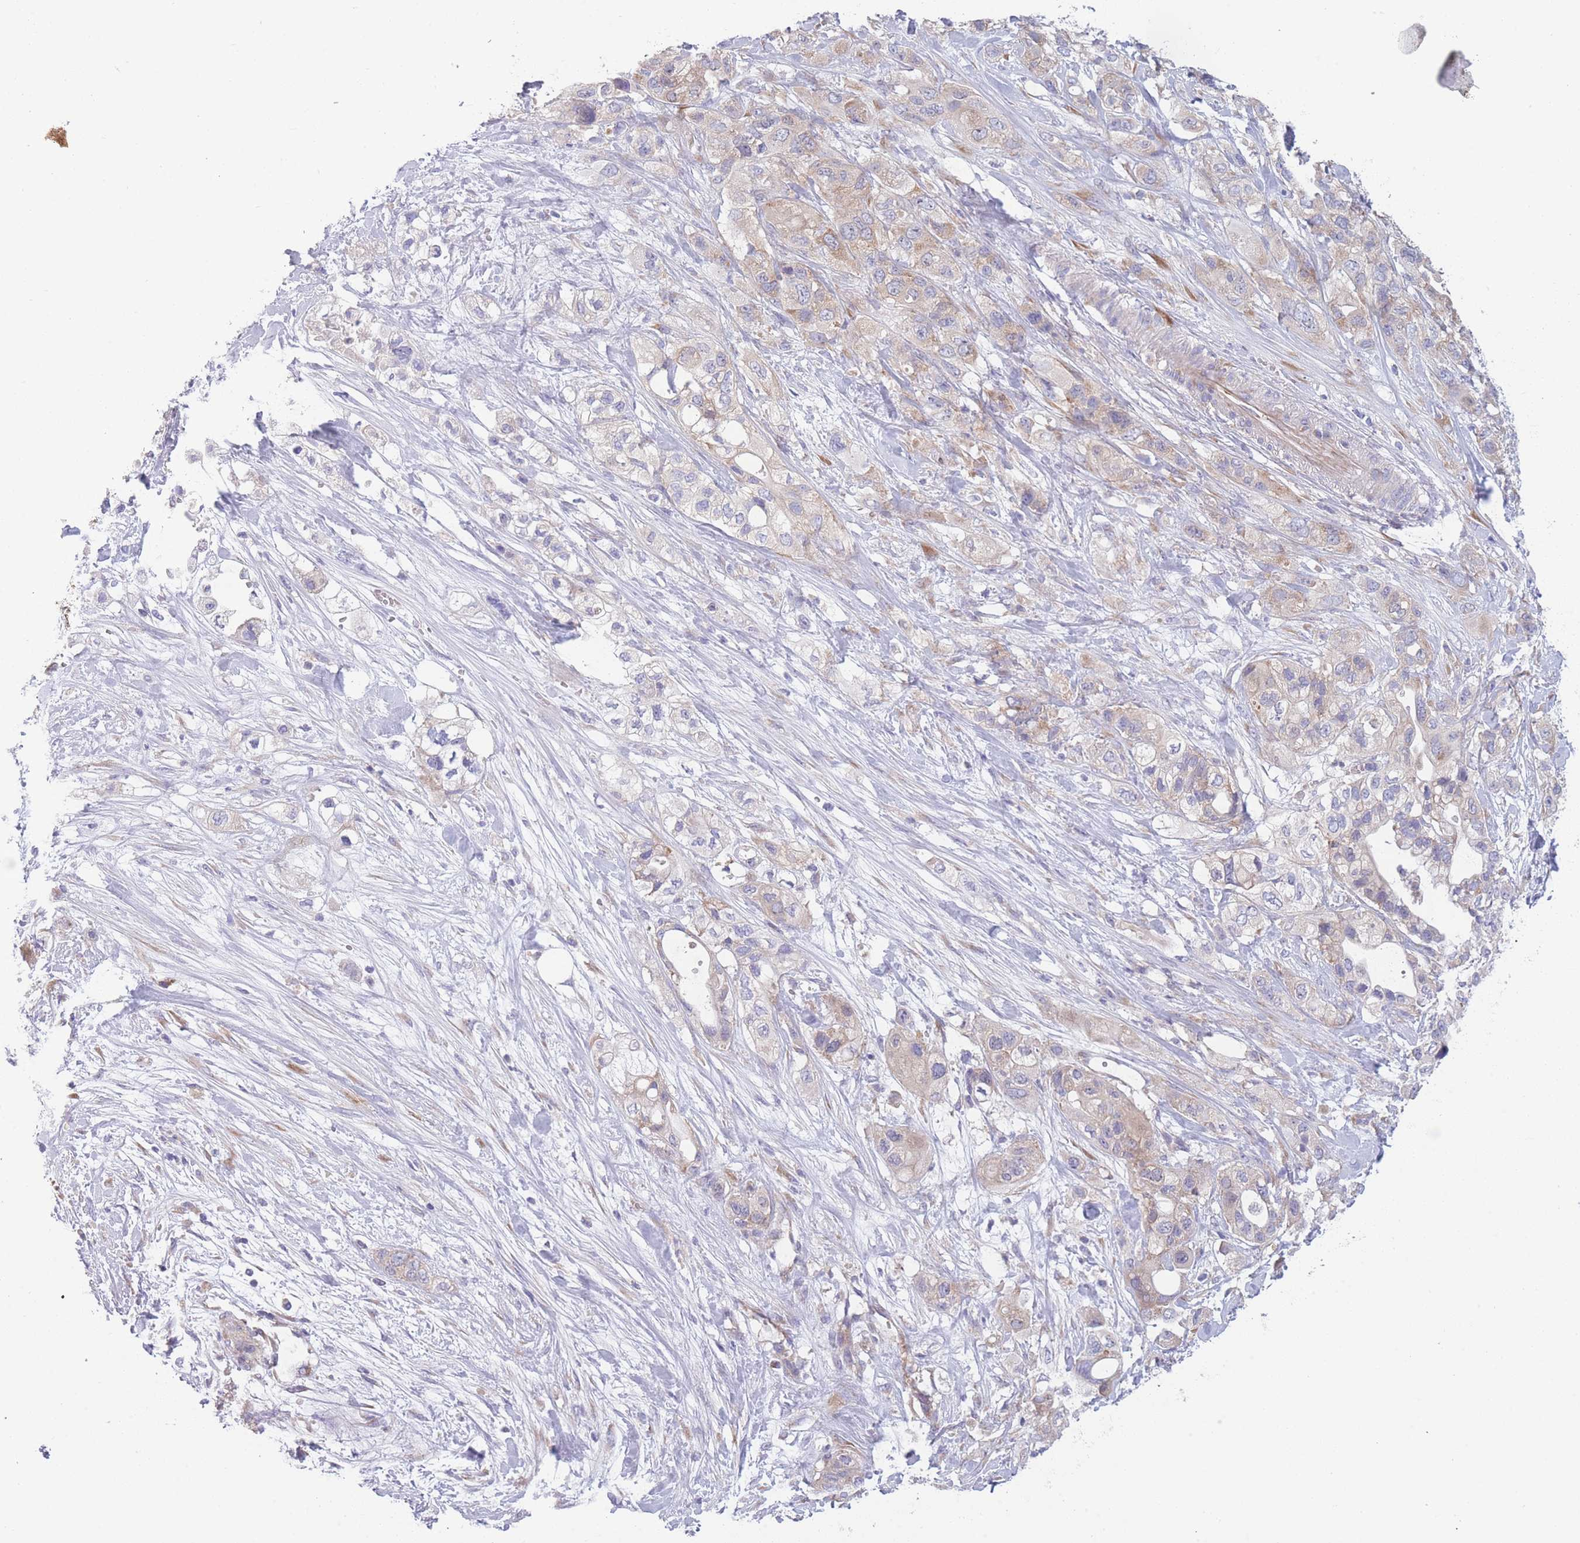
{"staining": {"intensity": "moderate", "quantity": "<25%", "location": "cytoplasmic/membranous"}, "tissue": "pancreatic cancer", "cell_type": "Tumor cells", "image_type": "cancer", "snomed": [{"axis": "morphology", "description": "Adenocarcinoma, NOS"}, {"axis": "topography", "description": "Pancreas"}], "caption": "Tumor cells exhibit low levels of moderate cytoplasmic/membranous staining in approximately <25% of cells in pancreatic cancer.", "gene": "NDUFAF6", "patient": {"sex": "male", "age": 44}}